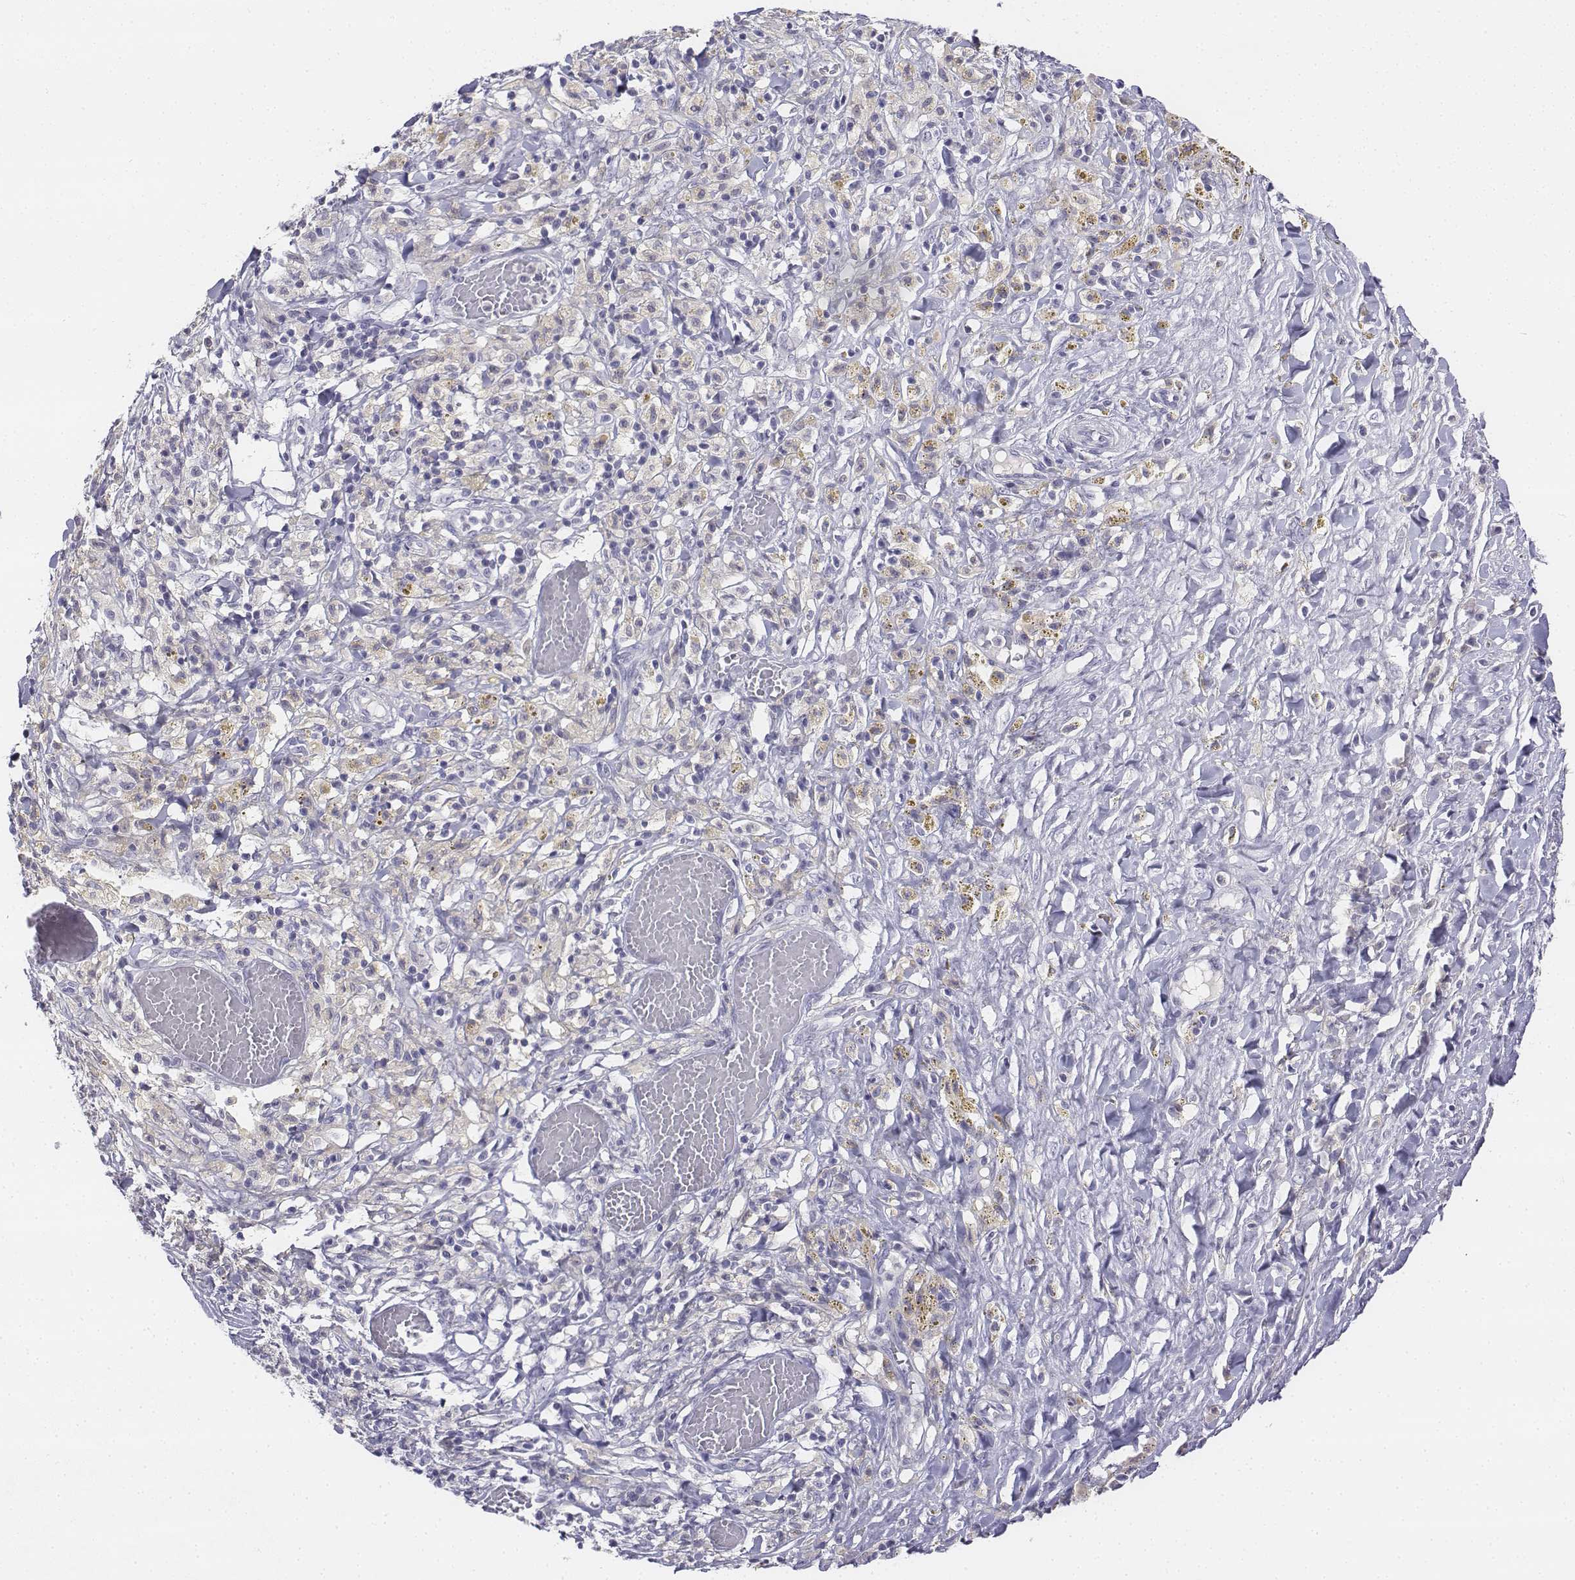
{"staining": {"intensity": "negative", "quantity": "none", "location": "none"}, "tissue": "melanoma", "cell_type": "Tumor cells", "image_type": "cancer", "snomed": [{"axis": "morphology", "description": "Malignant melanoma, NOS"}, {"axis": "topography", "description": "Skin"}], "caption": "Malignant melanoma was stained to show a protein in brown. There is no significant positivity in tumor cells.", "gene": "UCN2", "patient": {"sex": "female", "age": 91}}